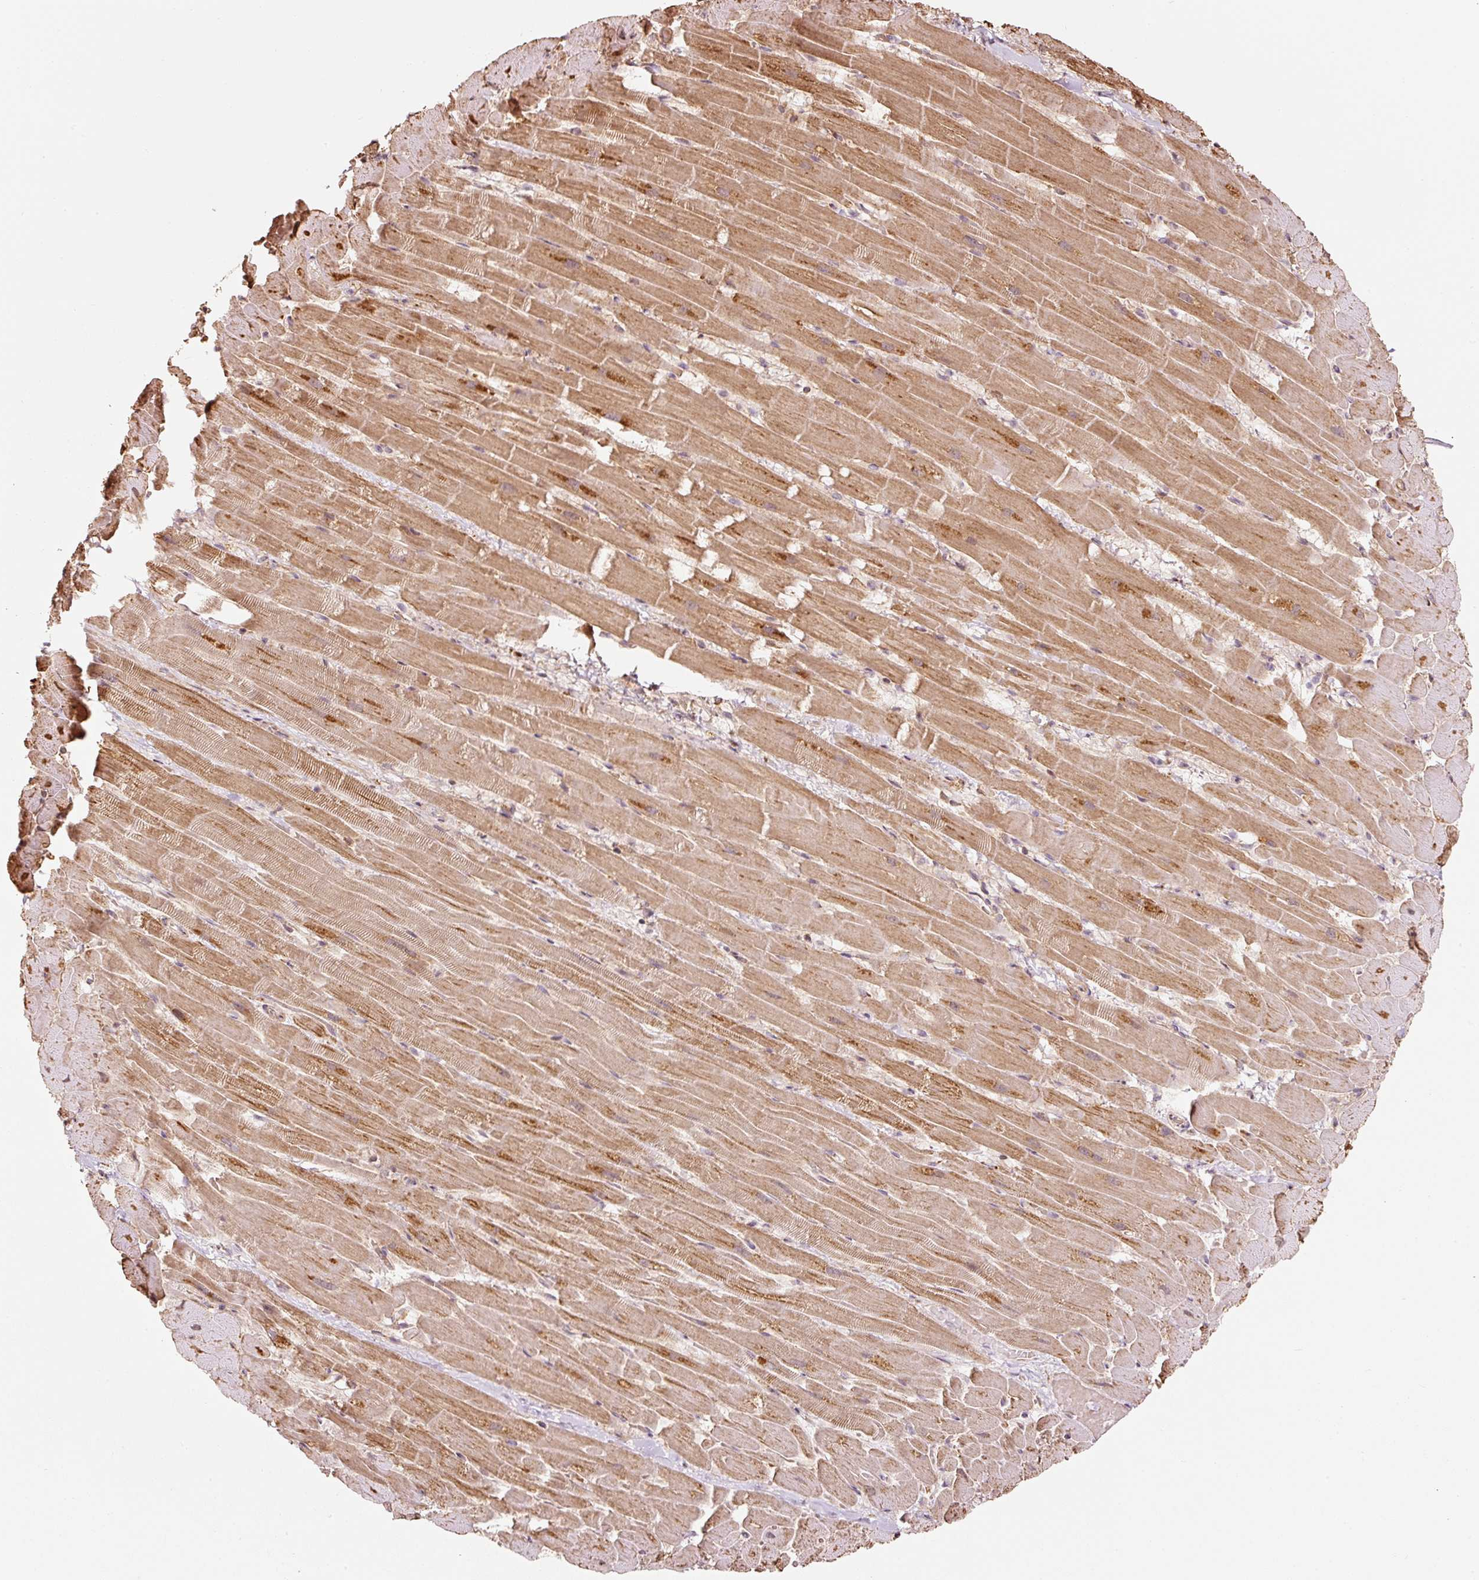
{"staining": {"intensity": "strong", "quantity": ">75%", "location": "cytoplasmic/membranous"}, "tissue": "heart muscle", "cell_type": "Cardiomyocytes", "image_type": "normal", "snomed": [{"axis": "morphology", "description": "Normal tissue, NOS"}, {"axis": "topography", "description": "Heart"}], "caption": "Cardiomyocytes display strong cytoplasmic/membranous positivity in about >75% of cells in normal heart muscle. Nuclei are stained in blue.", "gene": "ETF1", "patient": {"sex": "male", "age": 37}}